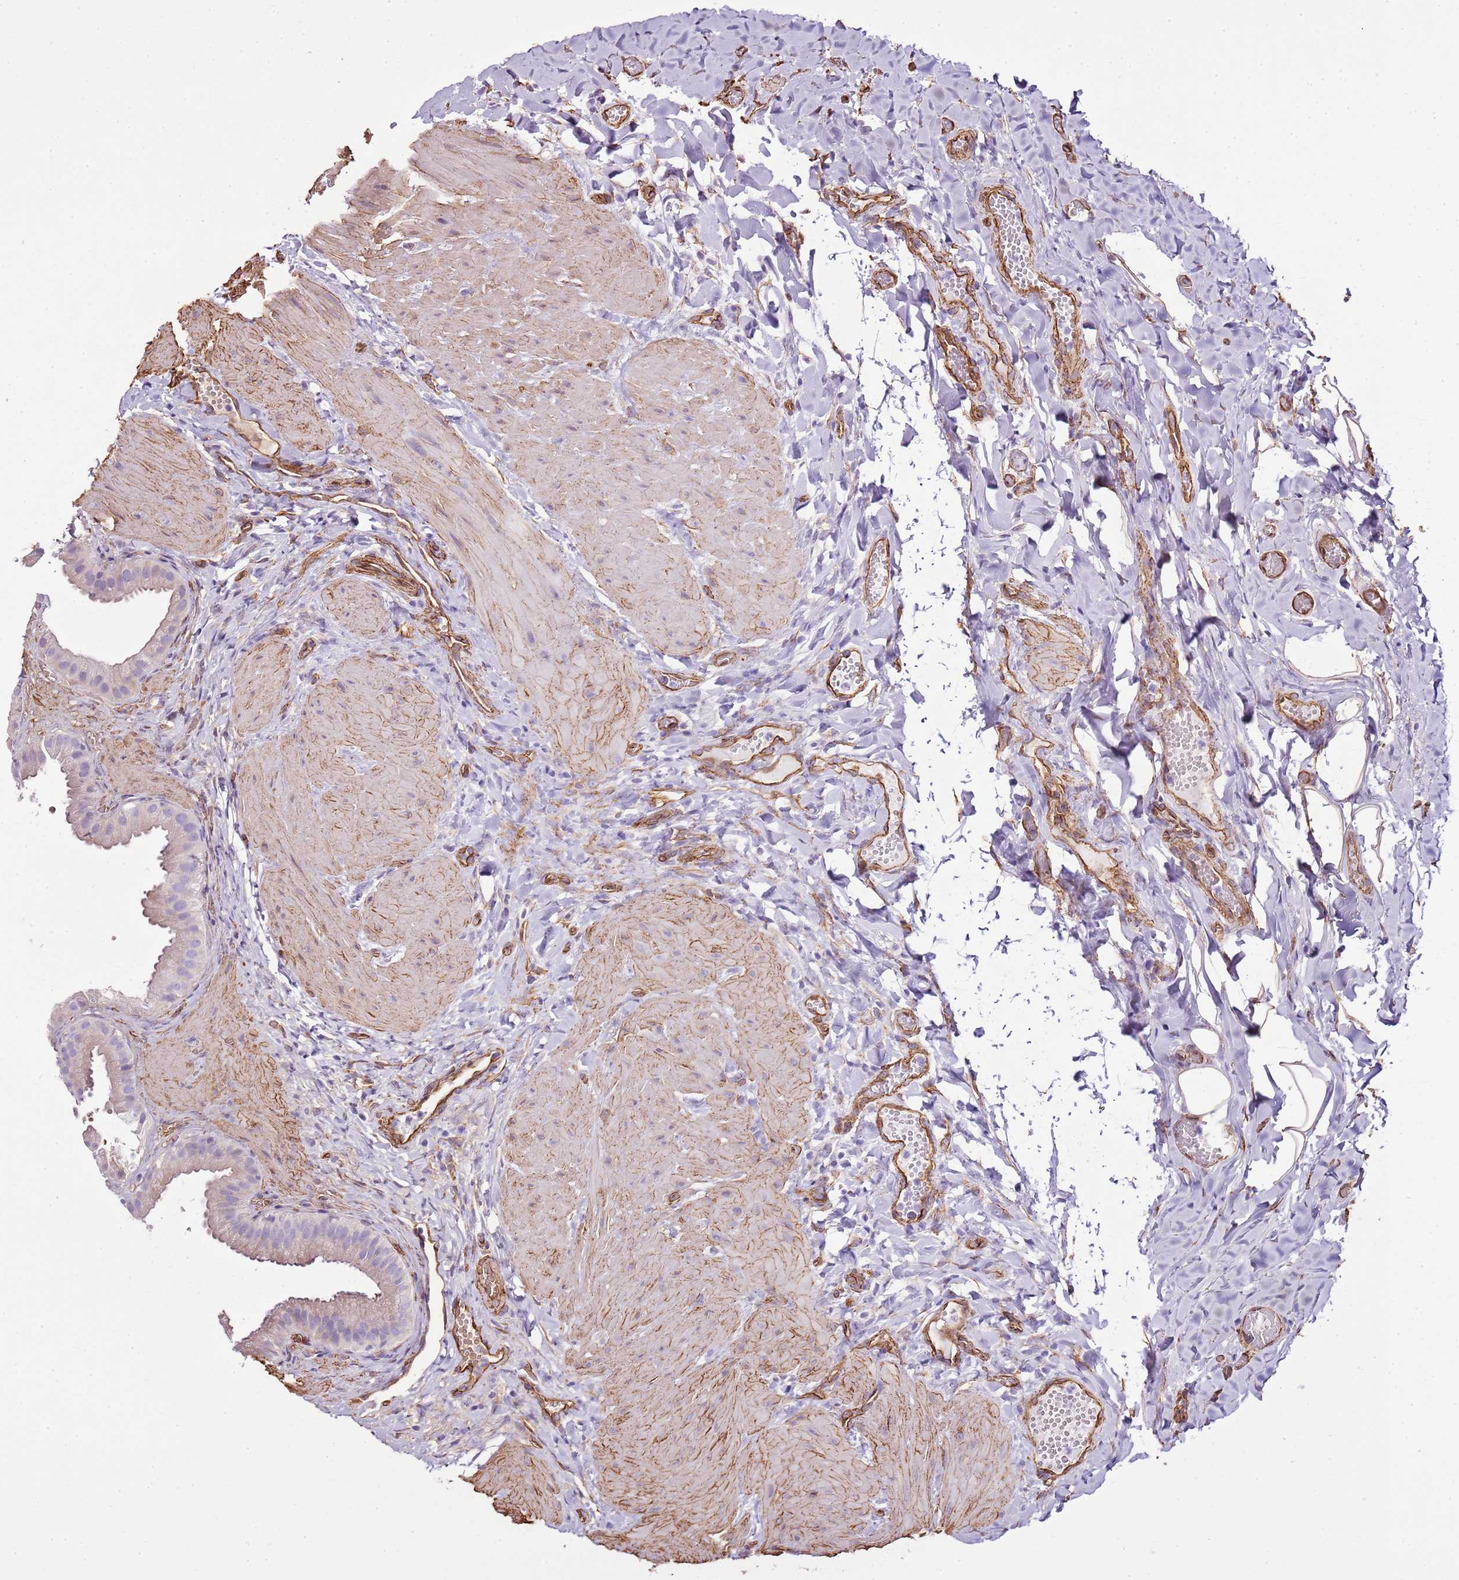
{"staining": {"intensity": "weak", "quantity": "<25%", "location": "cytoplasmic/membranous"}, "tissue": "gallbladder", "cell_type": "Glandular cells", "image_type": "normal", "snomed": [{"axis": "morphology", "description": "Normal tissue, NOS"}, {"axis": "topography", "description": "Gallbladder"}], "caption": "Glandular cells are negative for protein expression in benign human gallbladder. (Stains: DAB immunohistochemistry with hematoxylin counter stain, Microscopy: brightfield microscopy at high magnification).", "gene": "CTDSPL", "patient": {"sex": "male", "age": 55}}